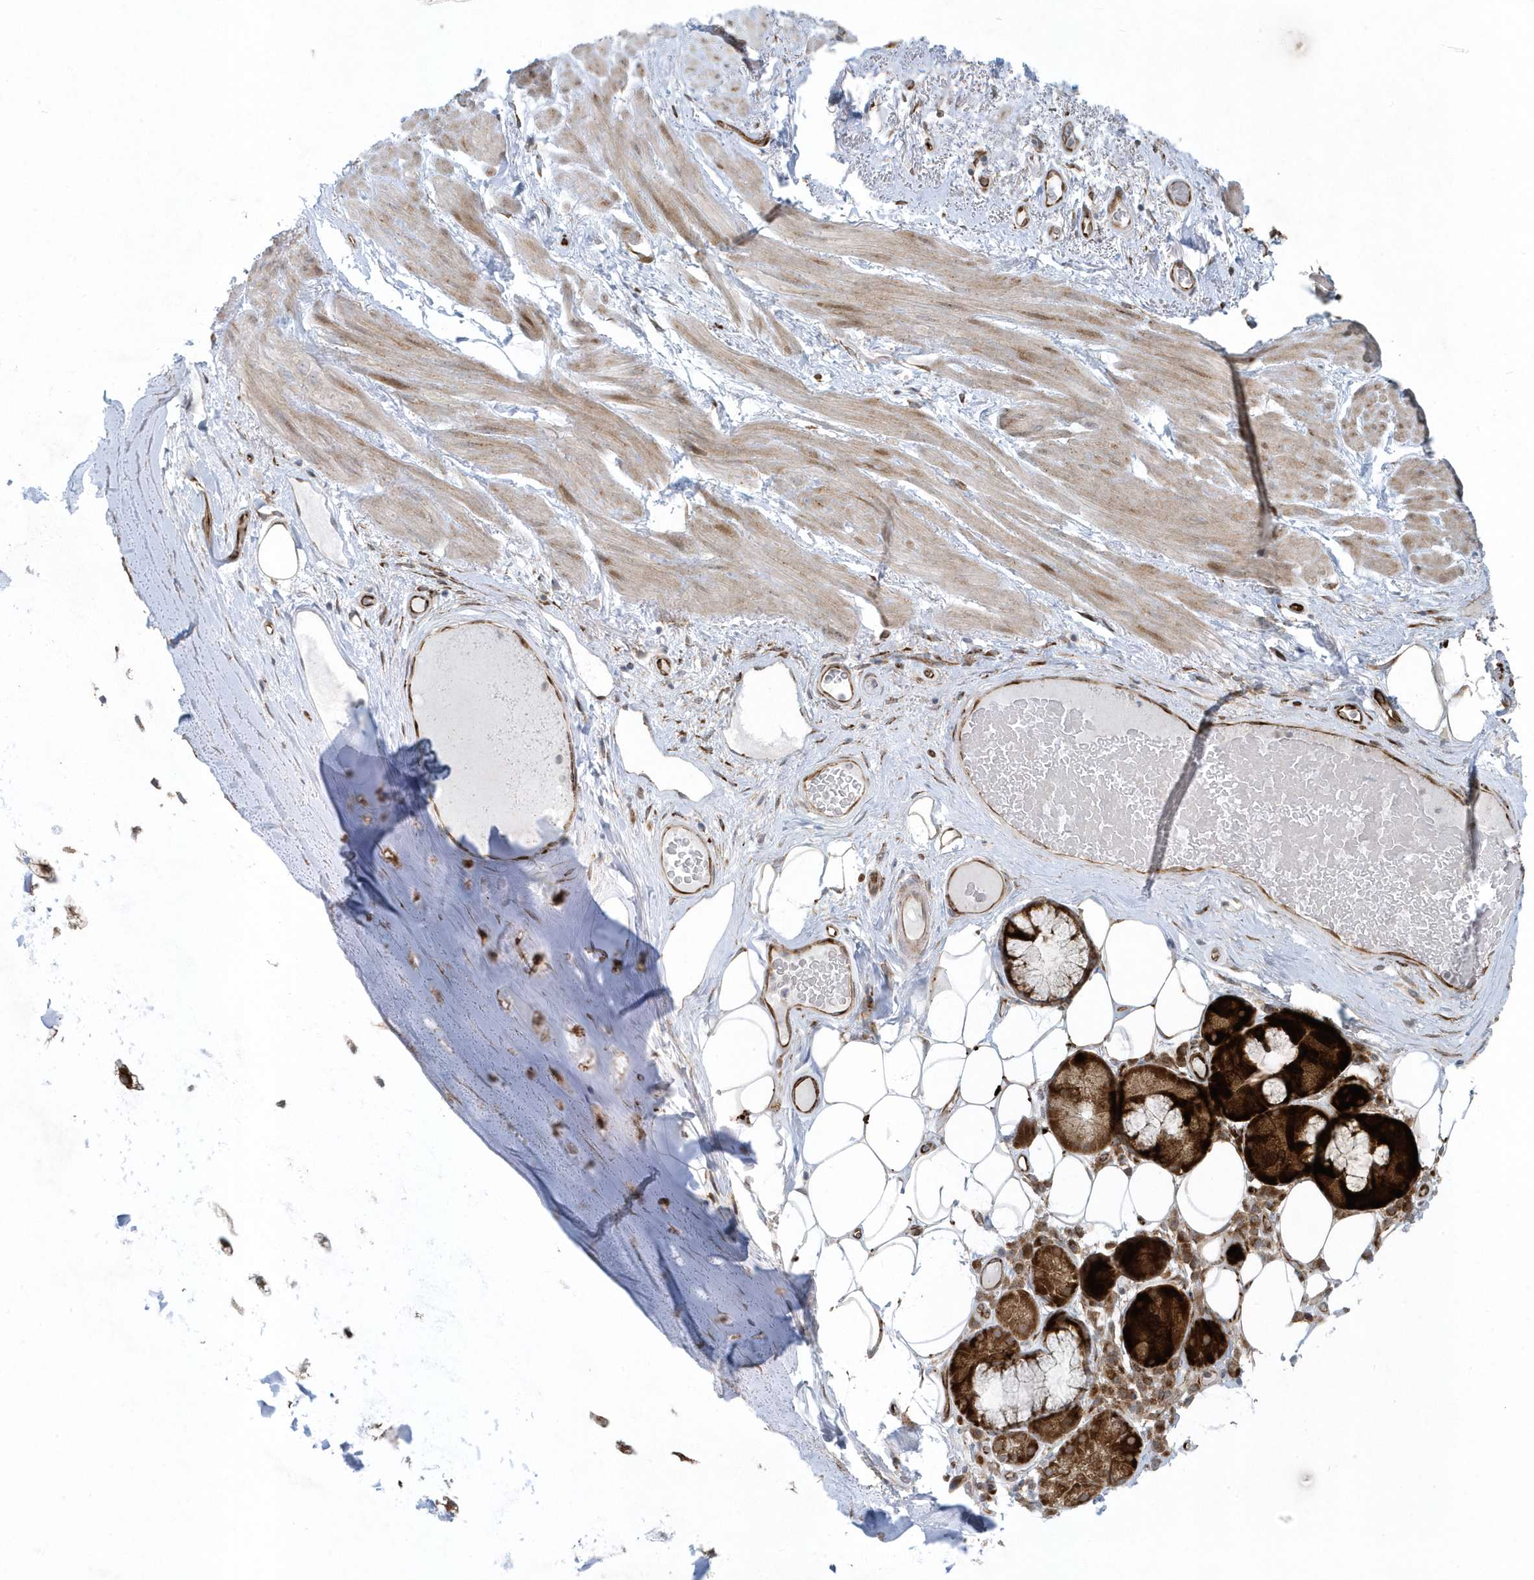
{"staining": {"intensity": "moderate", "quantity": "25%-75%", "location": "nuclear"}, "tissue": "adipose tissue", "cell_type": "Adipocytes", "image_type": "normal", "snomed": [{"axis": "morphology", "description": "Normal tissue, NOS"}, {"axis": "morphology", "description": "Squamous cell carcinoma, NOS"}, {"axis": "topography", "description": "Lymph node"}, {"axis": "topography", "description": "Bronchus"}, {"axis": "topography", "description": "Lung"}], "caption": "Moderate nuclear protein expression is identified in about 25%-75% of adipocytes in adipose tissue. (DAB IHC with brightfield microscopy, high magnification).", "gene": "FAM98A", "patient": {"sex": "male", "age": 66}}